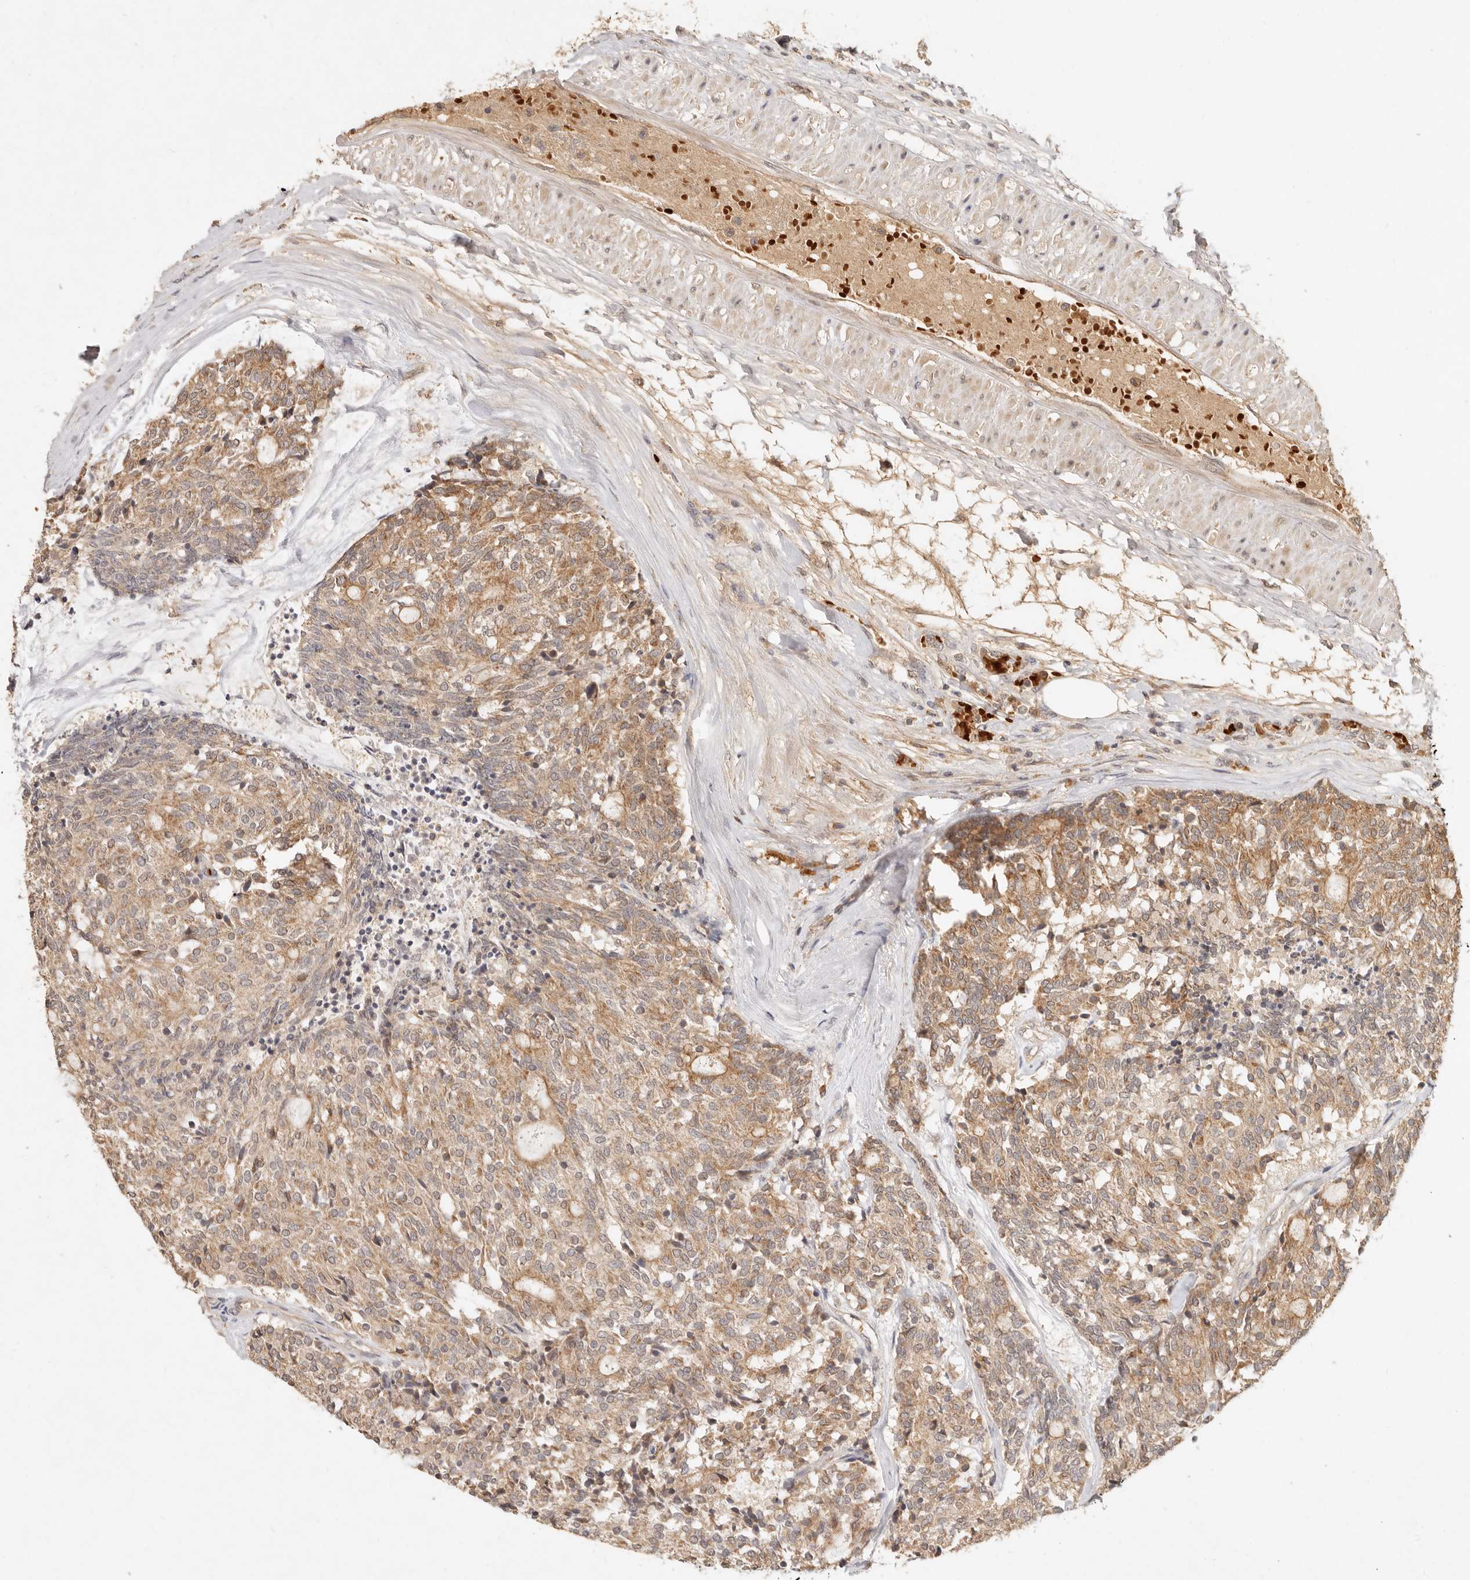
{"staining": {"intensity": "moderate", "quantity": "25%-75%", "location": "cytoplasmic/membranous"}, "tissue": "carcinoid", "cell_type": "Tumor cells", "image_type": "cancer", "snomed": [{"axis": "morphology", "description": "Carcinoid, malignant, NOS"}, {"axis": "topography", "description": "Pancreas"}], "caption": "Immunohistochemical staining of malignant carcinoid exhibits medium levels of moderate cytoplasmic/membranous staining in approximately 25%-75% of tumor cells. Immunohistochemistry (ihc) stains the protein of interest in brown and the nuclei are stained blue.", "gene": "FREM2", "patient": {"sex": "female", "age": 54}}